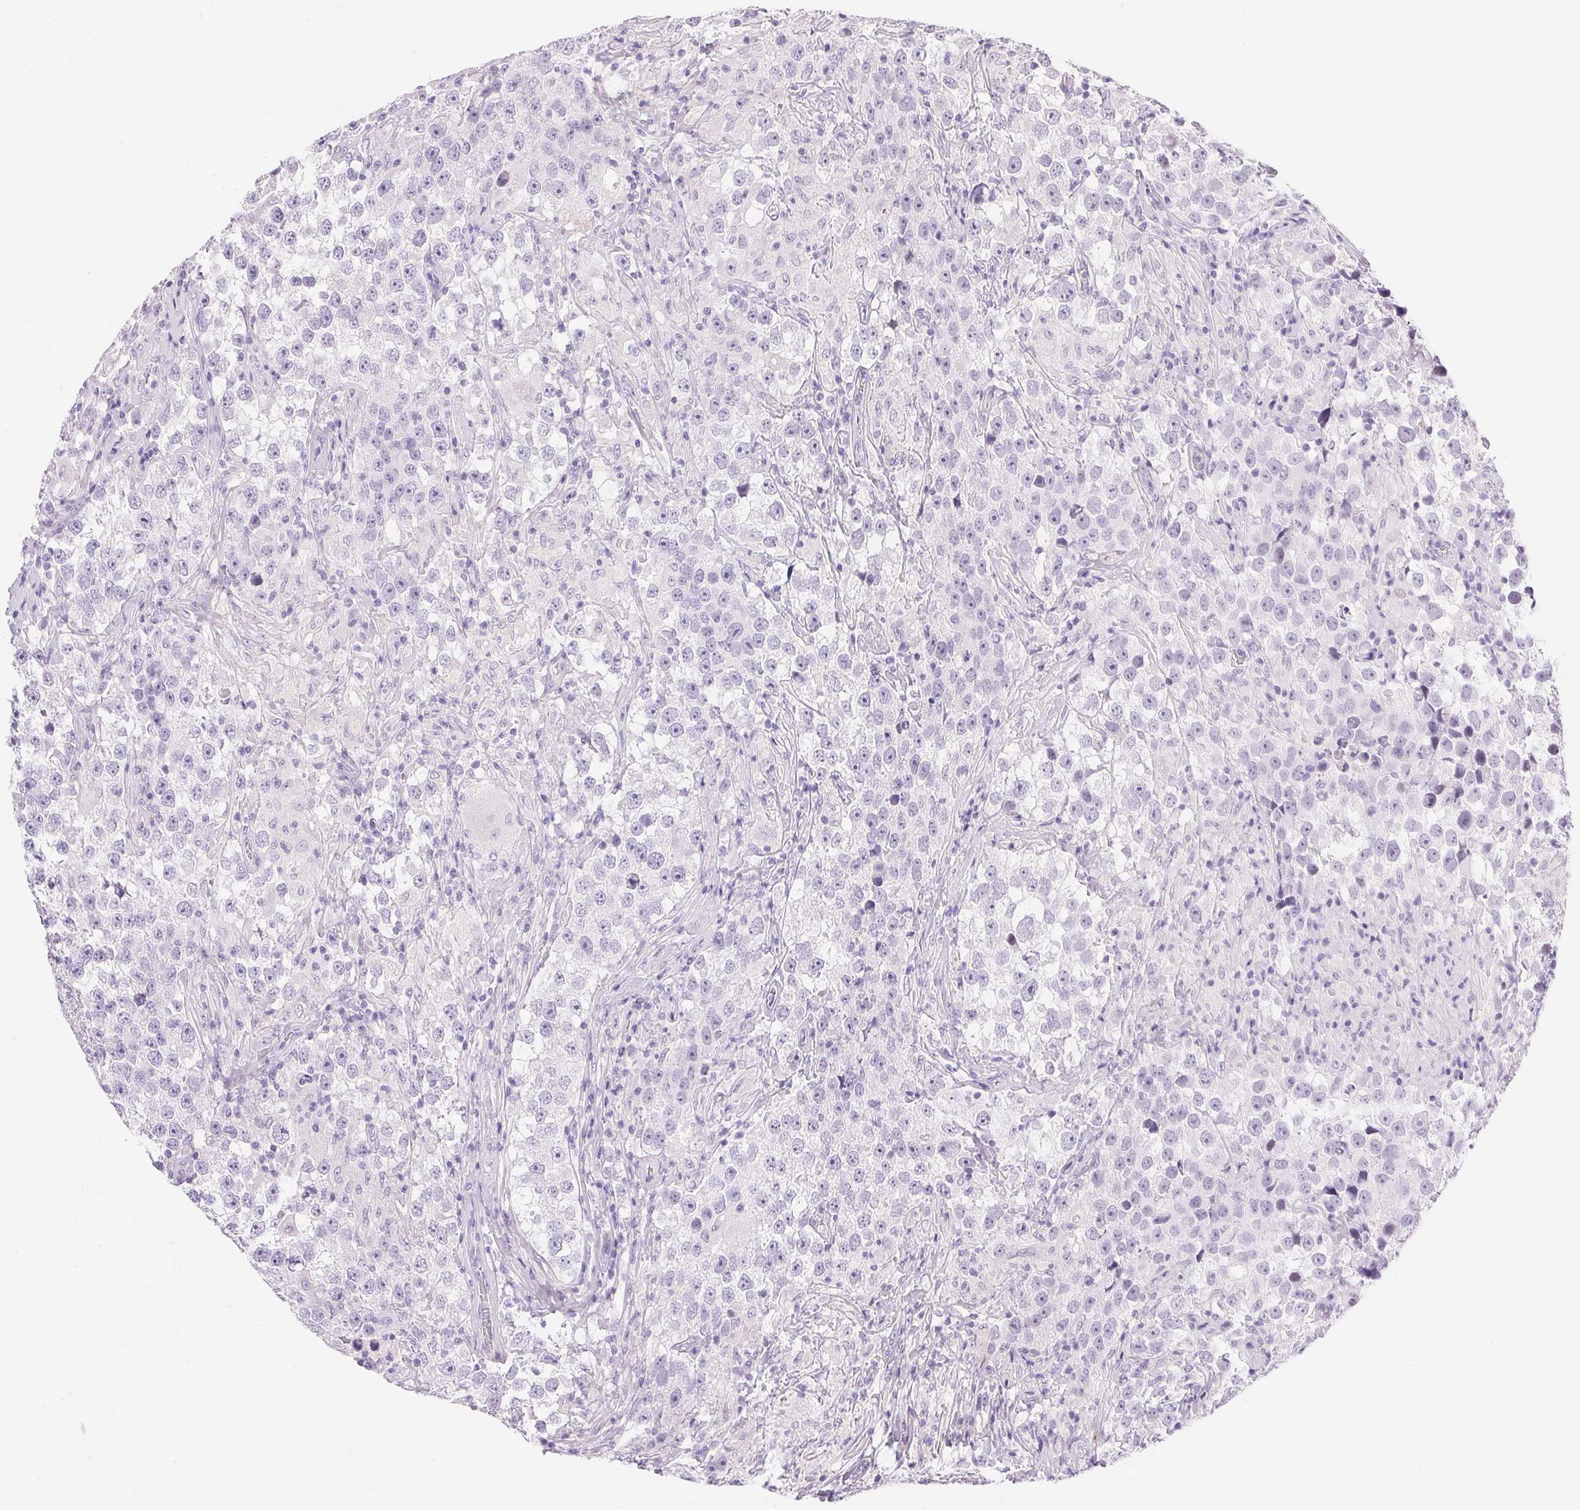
{"staining": {"intensity": "negative", "quantity": "none", "location": "none"}, "tissue": "testis cancer", "cell_type": "Tumor cells", "image_type": "cancer", "snomed": [{"axis": "morphology", "description": "Seminoma, NOS"}, {"axis": "topography", "description": "Testis"}], "caption": "Tumor cells are negative for brown protein staining in seminoma (testis). The staining was performed using DAB to visualize the protein expression in brown, while the nuclei were stained in blue with hematoxylin (Magnification: 20x).", "gene": "ATP6V0A4", "patient": {"sex": "male", "age": 46}}